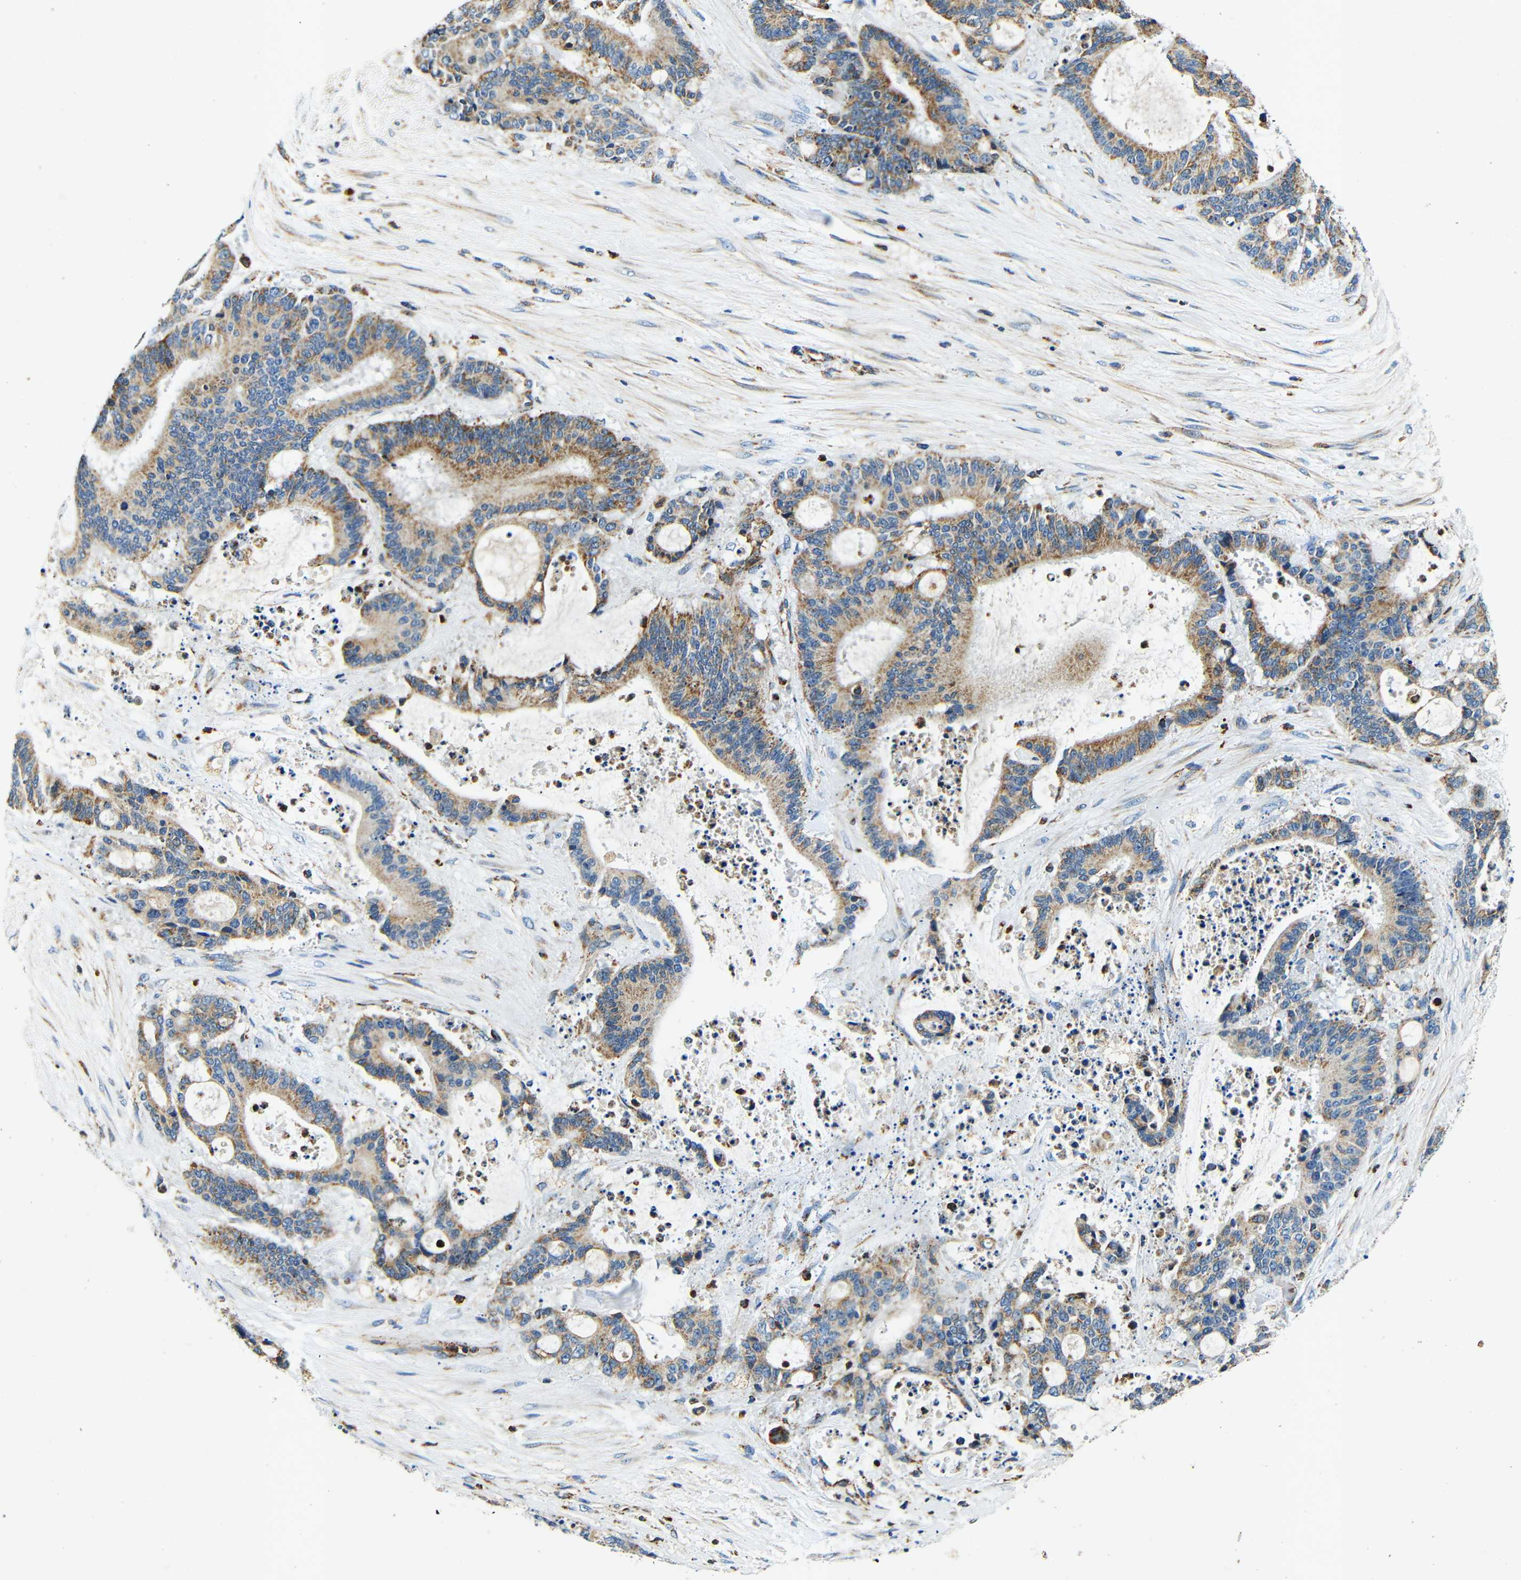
{"staining": {"intensity": "moderate", "quantity": ">75%", "location": "cytoplasmic/membranous"}, "tissue": "liver cancer", "cell_type": "Tumor cells", "image_type": "cancer", "snomed": [{"axis": "morphology", "description": "Normal tissue, NOS"}, {"axis": "morphology", "description": "Cholangiocarcinoma"}, {"axis": "topography", "description": "Liver"}, {"axis": "topography", "description": "Peripheral nerve tissue"}], "caption": "Immunohistochemistry (IHC) (DAB (3,3'-diaminobenzidine)) staining of human liver cancer reveals moderate cytoplasmic/membranous protein positivity in approximately >75% of tumor cells.", "gene": "GALNT18", "patient": {"sex": "female", "age": 73}}